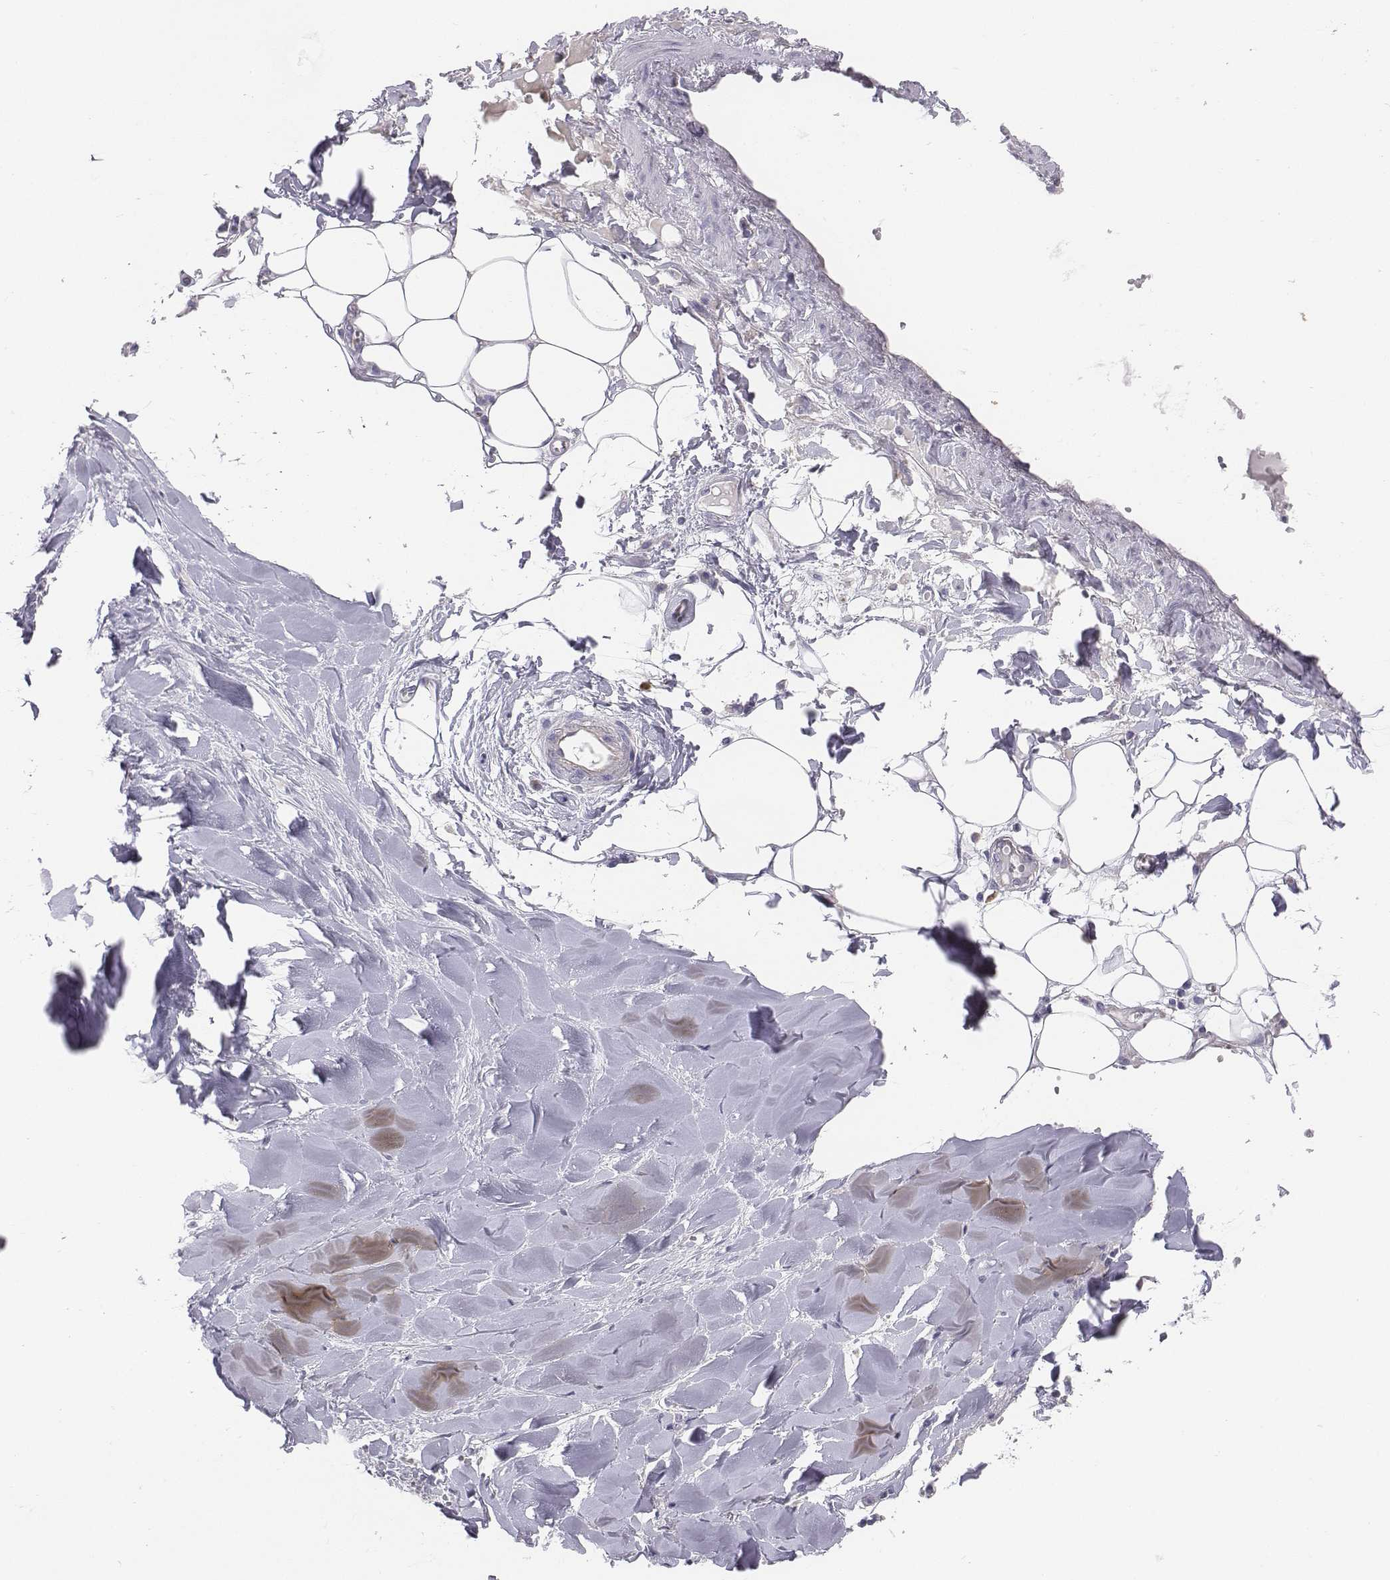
{"staining": {"intensity": "negative", "quantity": "none", "location": "none"}, "tissue": "adipose tissue", "cell_type": "Adipocytes", "image_type": "normal", "snomed": [{"axis": "morphology", "description": "Normal tissue, NOS"}, {"axis": "morphology", "description": "Squamous cell carcinoma, NOS"}, {"axis": "topography", "description": "Cartilage tissue"}, {"axis": "topography", "description": "Bronchus"}, {"axis": "topography", "description": "Lung"}], "caption": "This is an immunohistochemistry (IHC) histopathology image of benign adipose tissue. There is no staining in adipocytes.", "gene": "CHST14", "patient": {"sex": "male", "age": 66}}